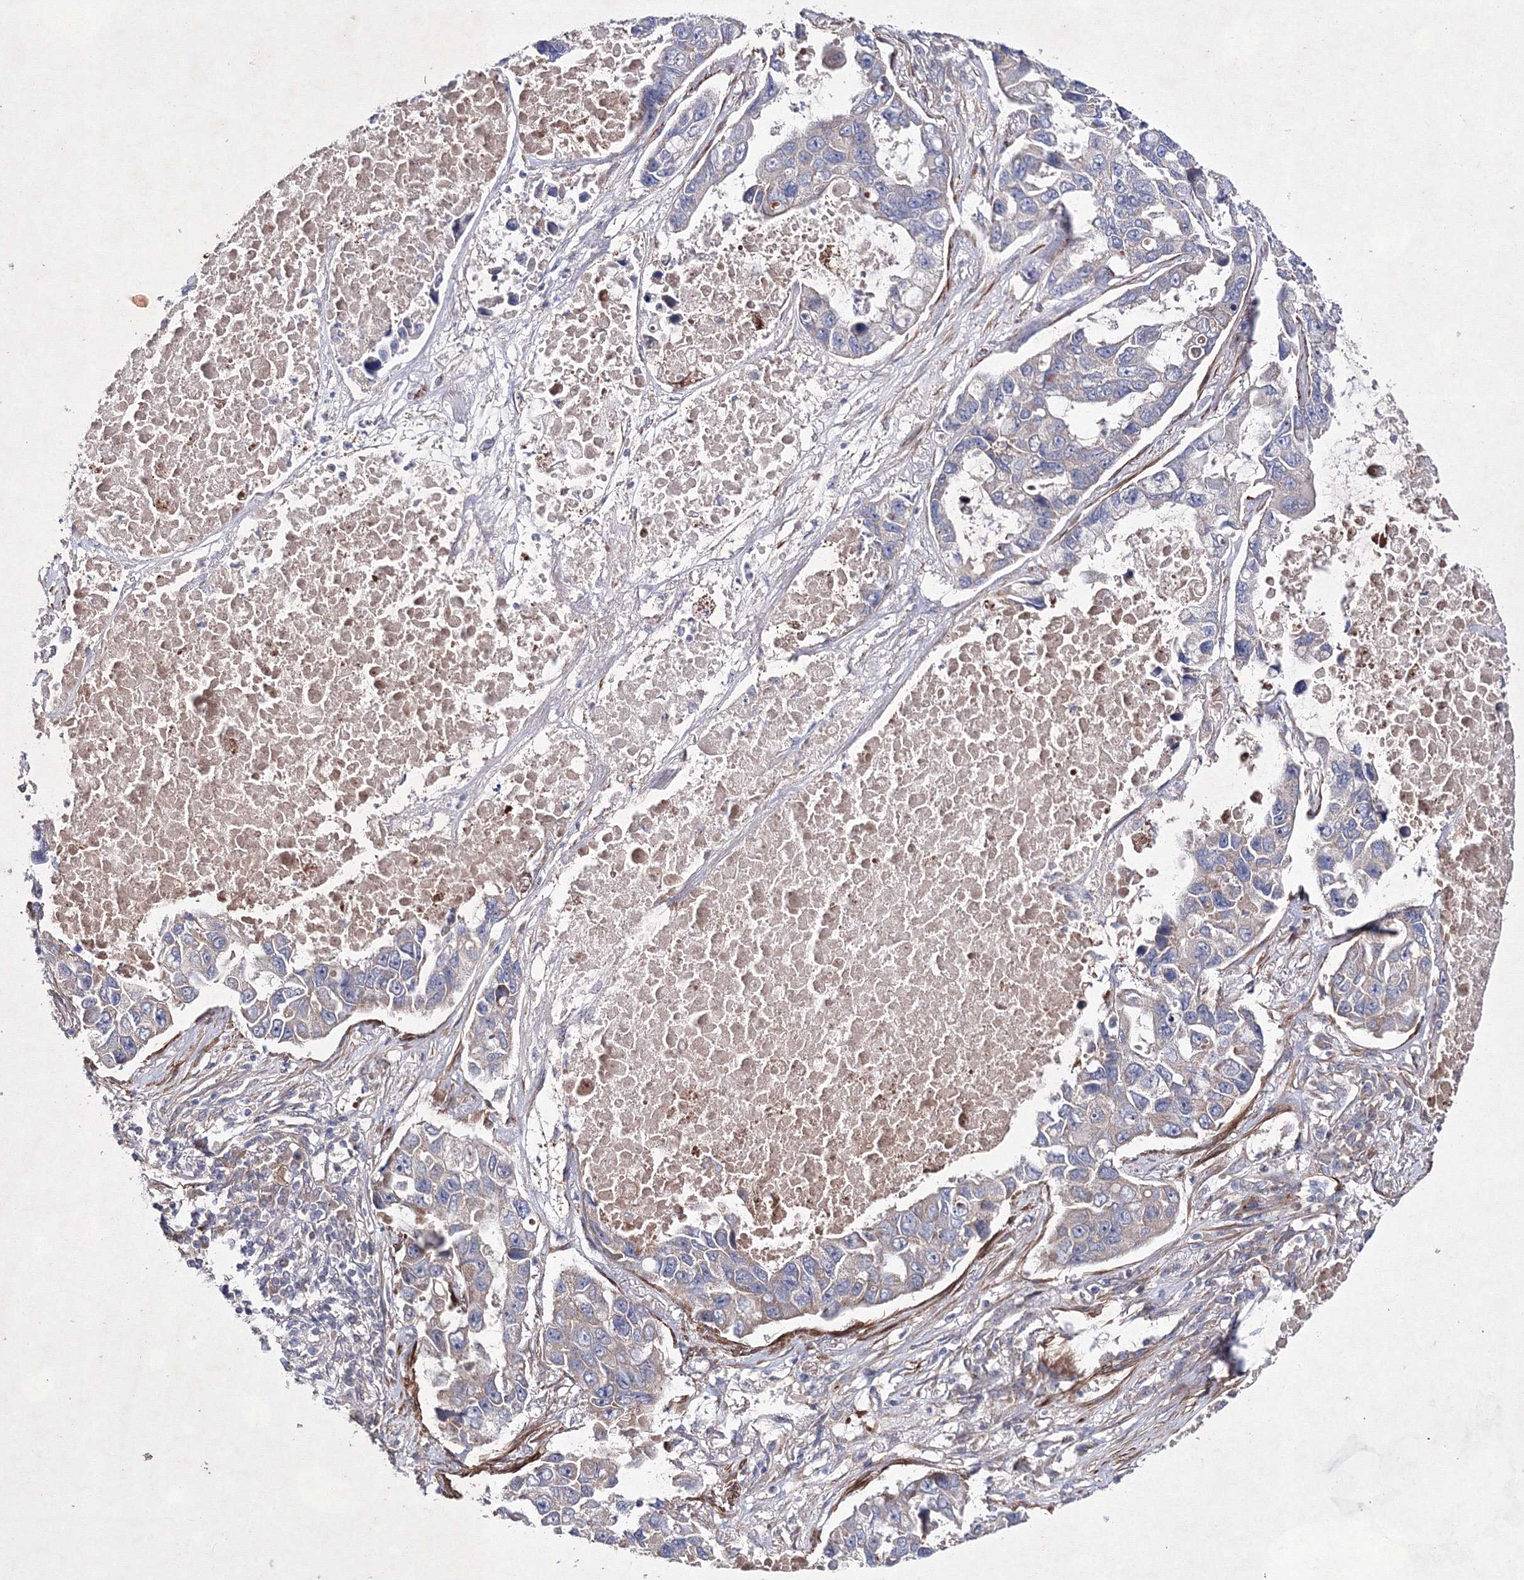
{"staining": {"intensity": "negative", "quantity": "none", "location": "none"}, "tissue": "lung cancer", "cell_type": "Tumor cells", "image_type": "cancer", "snomed": [{"axis": "morphology", "description": "Adenocarcinoma, NOS"}, {"axis": "topography", "description": "Lung"}], "caption": "Immunohistochemistry (IHC) of lung cancer reveals no positivity in tumor cells.", "gene": "GFM1", "patient": {"sex": "male", "age": 64}}